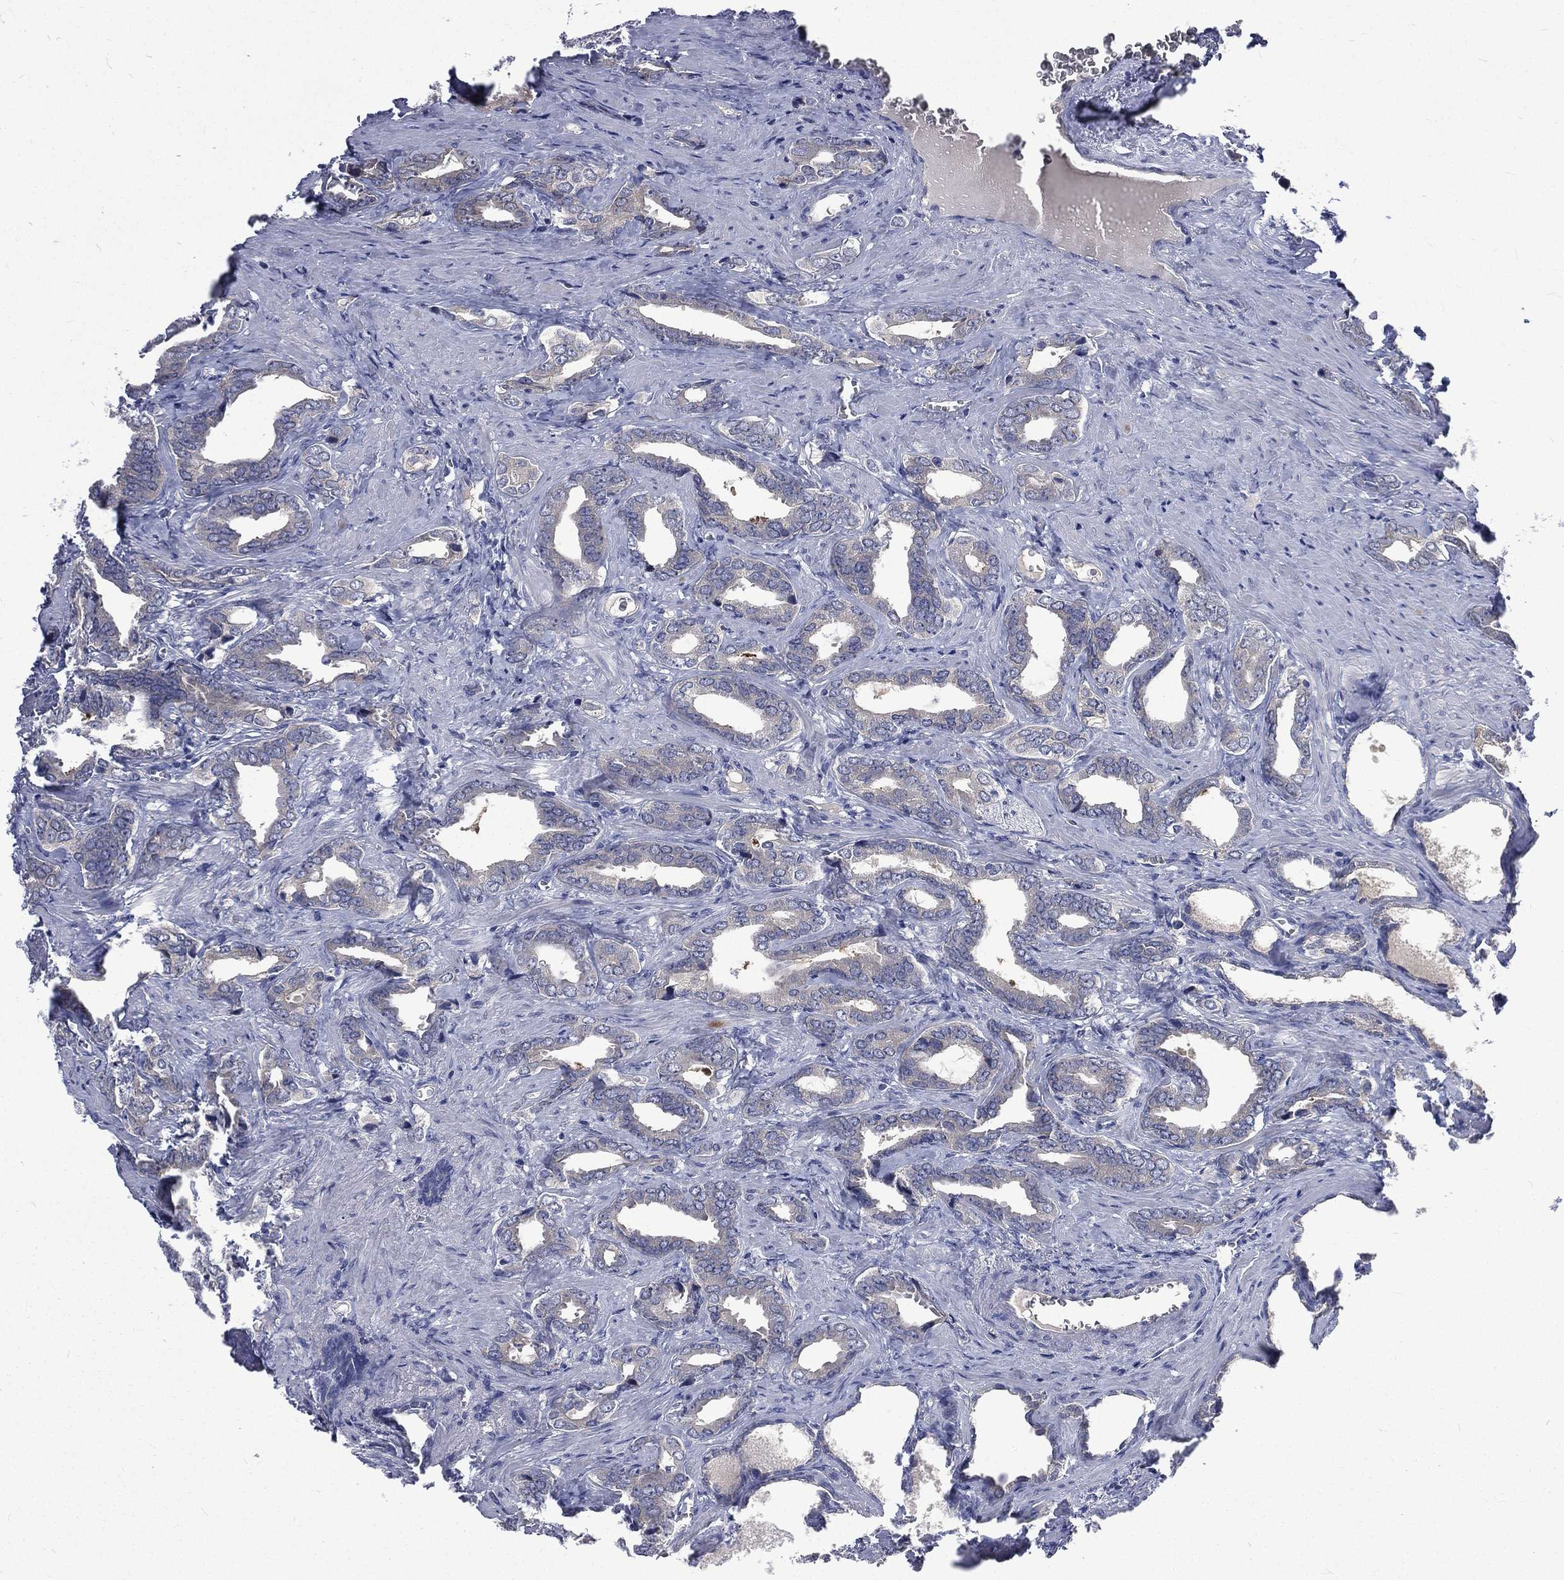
{"staining": {"intensity": "negative", "quantity": "none", "location": "none"}, "tissue": "prostate cancer", "cell_type": "Tumor cells", "image_type": "cancer", "snomed": [{"axis": "morphology", "description": "Adenocarcinoma, NOS"}, {"axis": "topography", "description": "Prostate"}], "caption": "A histopathology image of prostate cancer stained for a protein reveals no brown staining in tumor cells.", "gene": "CA12", "patient": {"sex": "male", "age": 66}}